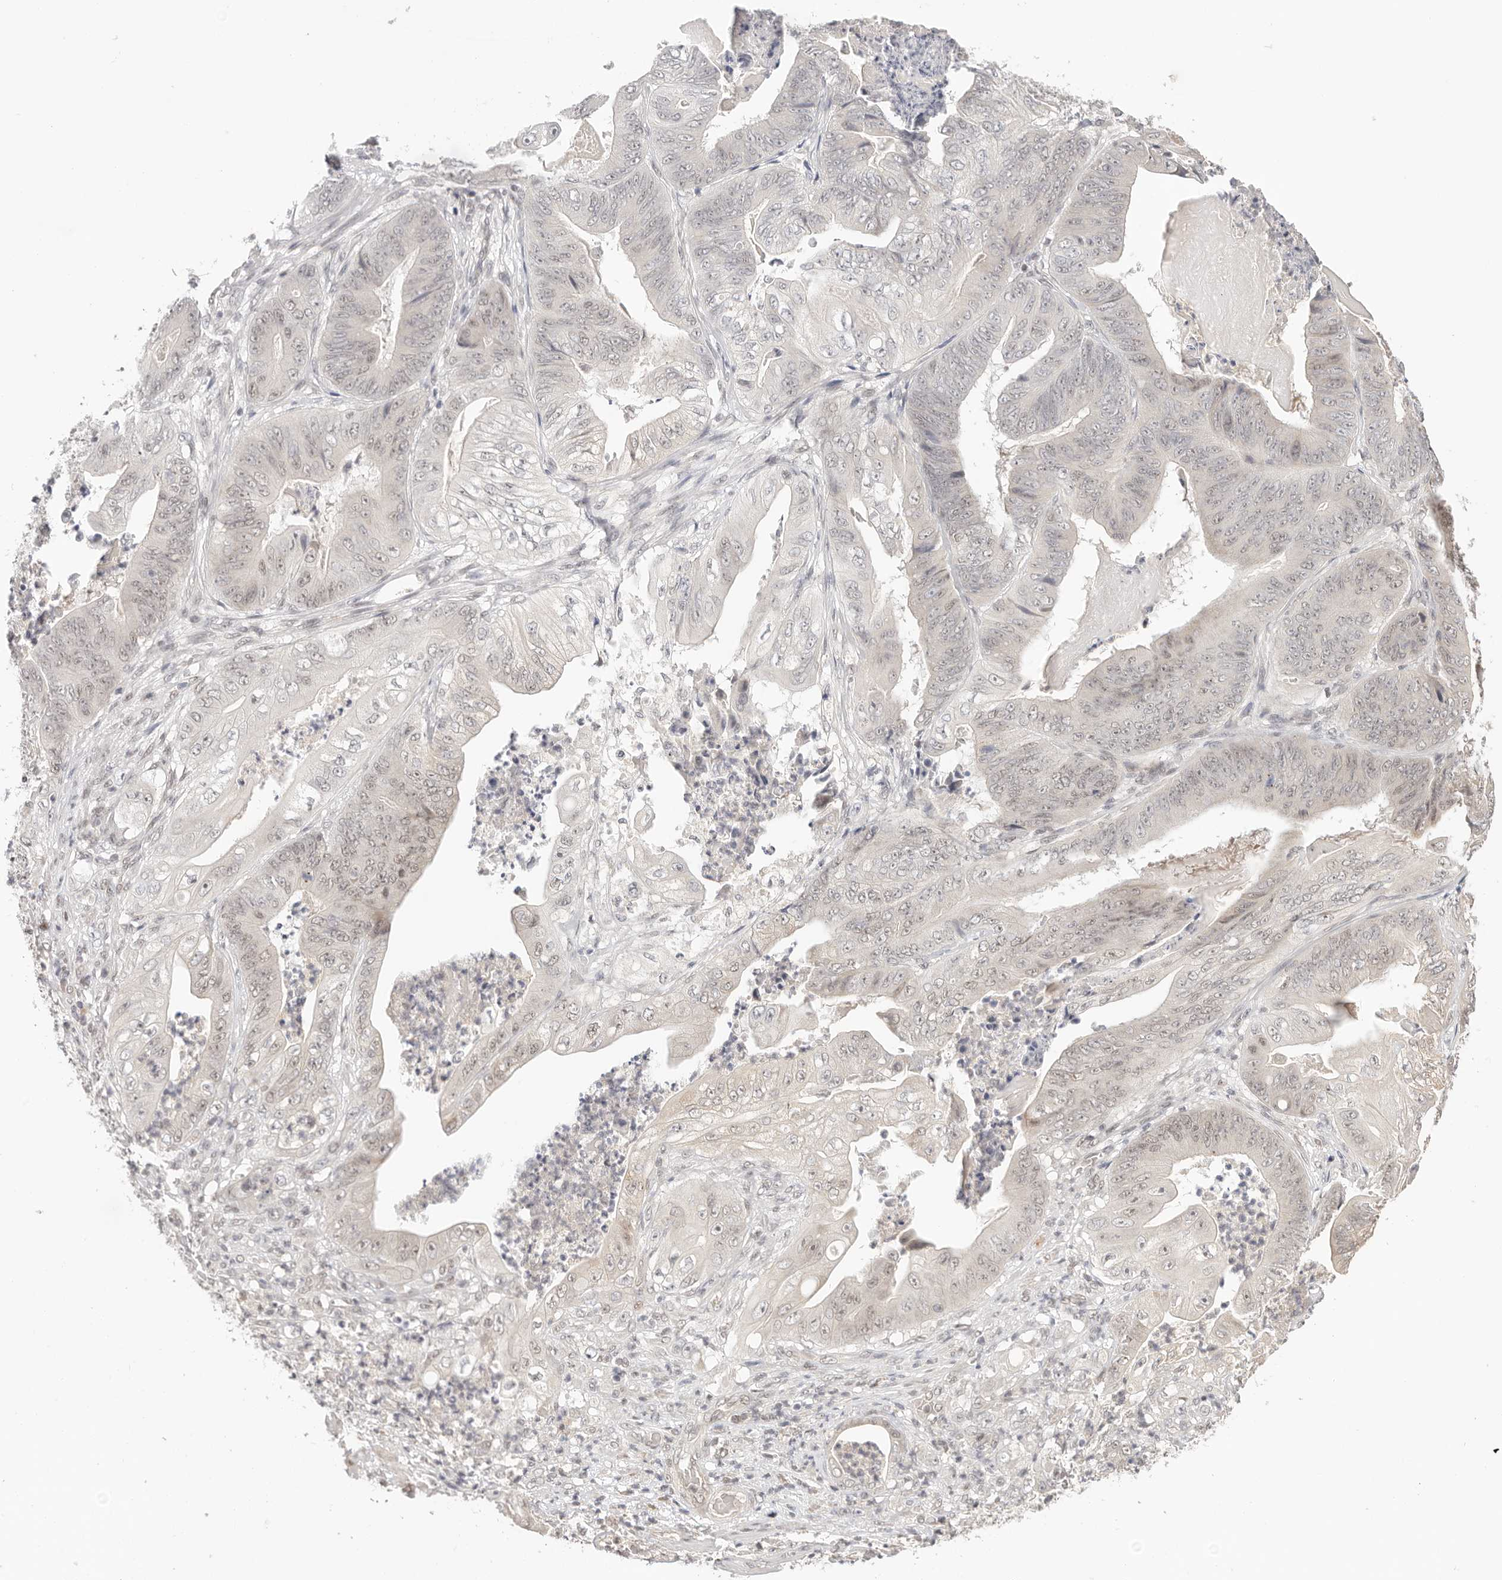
{"staining": {"intensity": "weak", "quantity": "25%-75%", "location": "nuclear"}, "tissue": "stomach cancer", "cell_type": "Tumor cells", "image_type": "cancer", "snomed": [{"axis": "morphology", "description": "Adenocarcinoma, NOS"}, {"axis": "topography", "description": "Stomach"}], "caption": "Adenocarcinoma (stomach) stained with a protein marker shows weak staining in tumor cells.", "gene": "RFC3", "patient": {"sex": "female", "age": 73}}